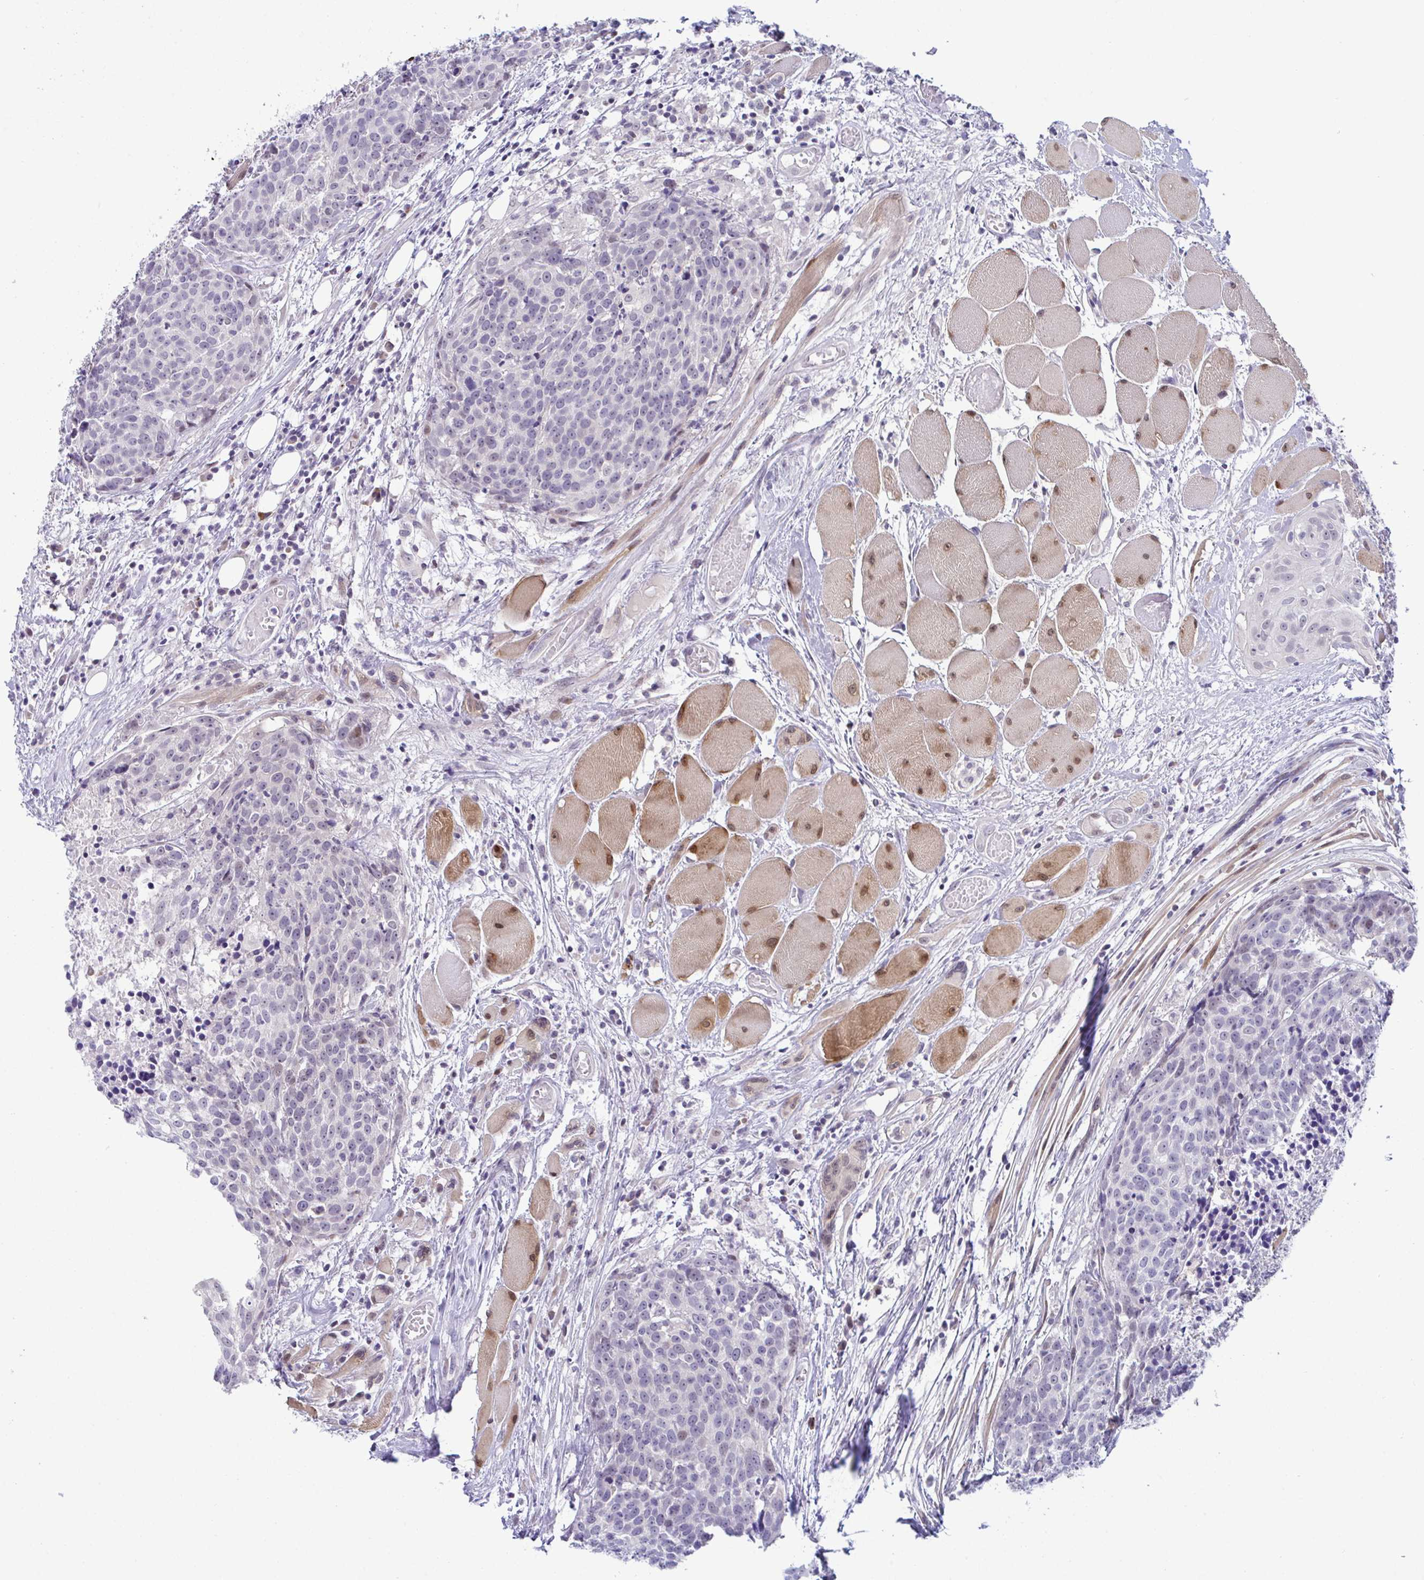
{"staining": {"intensity": "negative", "quantity": "none", "location": "none"}, "tissue": "head and neck cancer", "cell_type": "Tumor cells", "image_type": "cancer", "snomed": [{"axis": "morphology", "description": "Squamous cell carcinoma, NOS"}, {"axis": "topography", "description": "Oral tissue"}, {"axis": "topography", "description": "Head-Neck"}], "caption": "The histopathology image shows no significant expression in tumor cells of head and neck squamous cell carcinoma. (Brightfield microscopy of DAB (3,3'-diaminobenzidine) IHC at high magnification).", "gene": "USP35", "patient": {"sex": "male", "age": 64}}